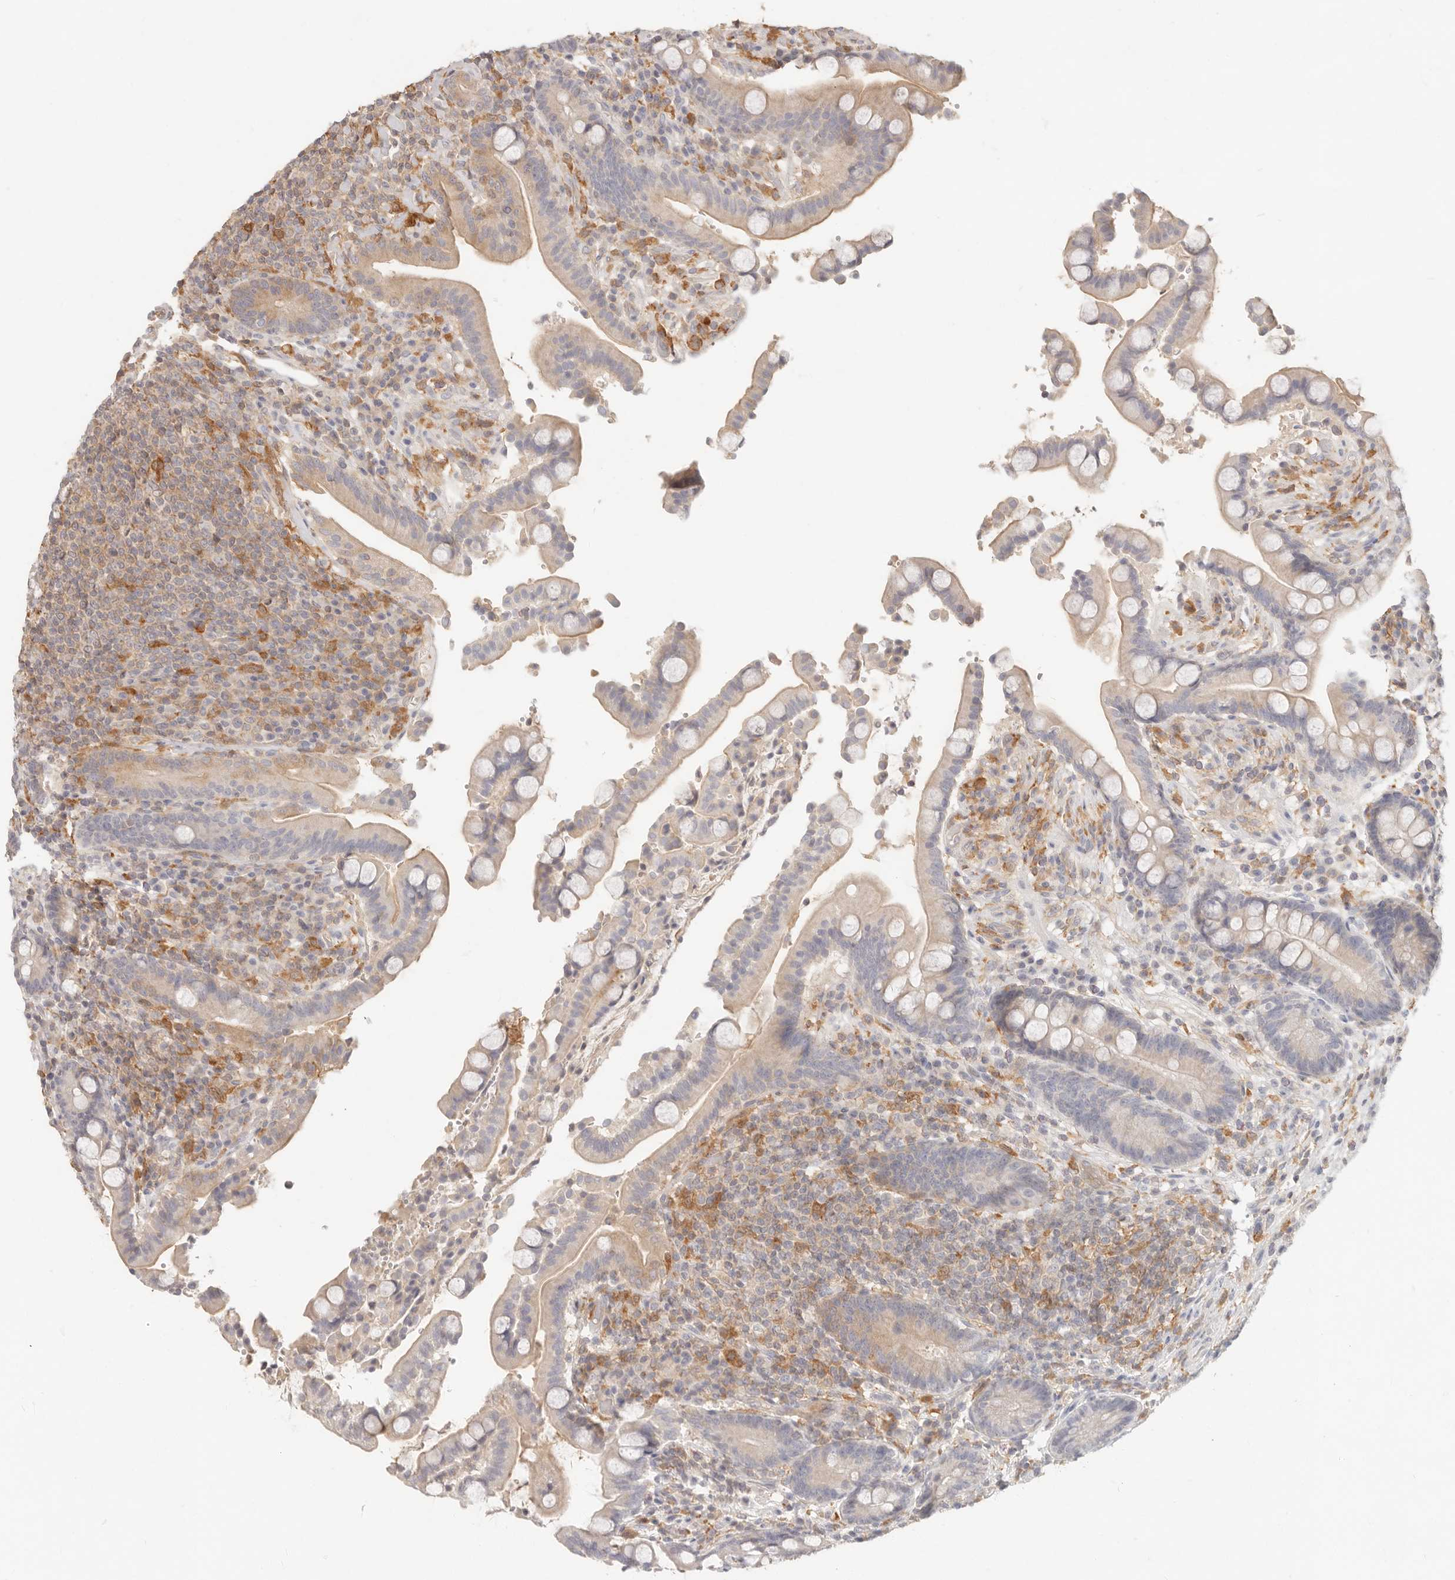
{"staining": {"intensity": "weak", "quantity": ">75%", "location": "cytoplasmic/membranous"}, "tissue": "colon", "cell_type": "Endothelial cells", "image_type": "normal", "snomed": [{"axis": "morphology", "description": "Normal tissue, NOS"}, {"axis": "topography", "description": "Colon"}], "caption": "Immunohistochemistry of benign human colon demonstrates low levels of weak cytoplasmic/membranous positivity in approximately >75% of endothelial cells.", "gene": "NECAP2", "patient": {"sex": "male", "age": 73}}